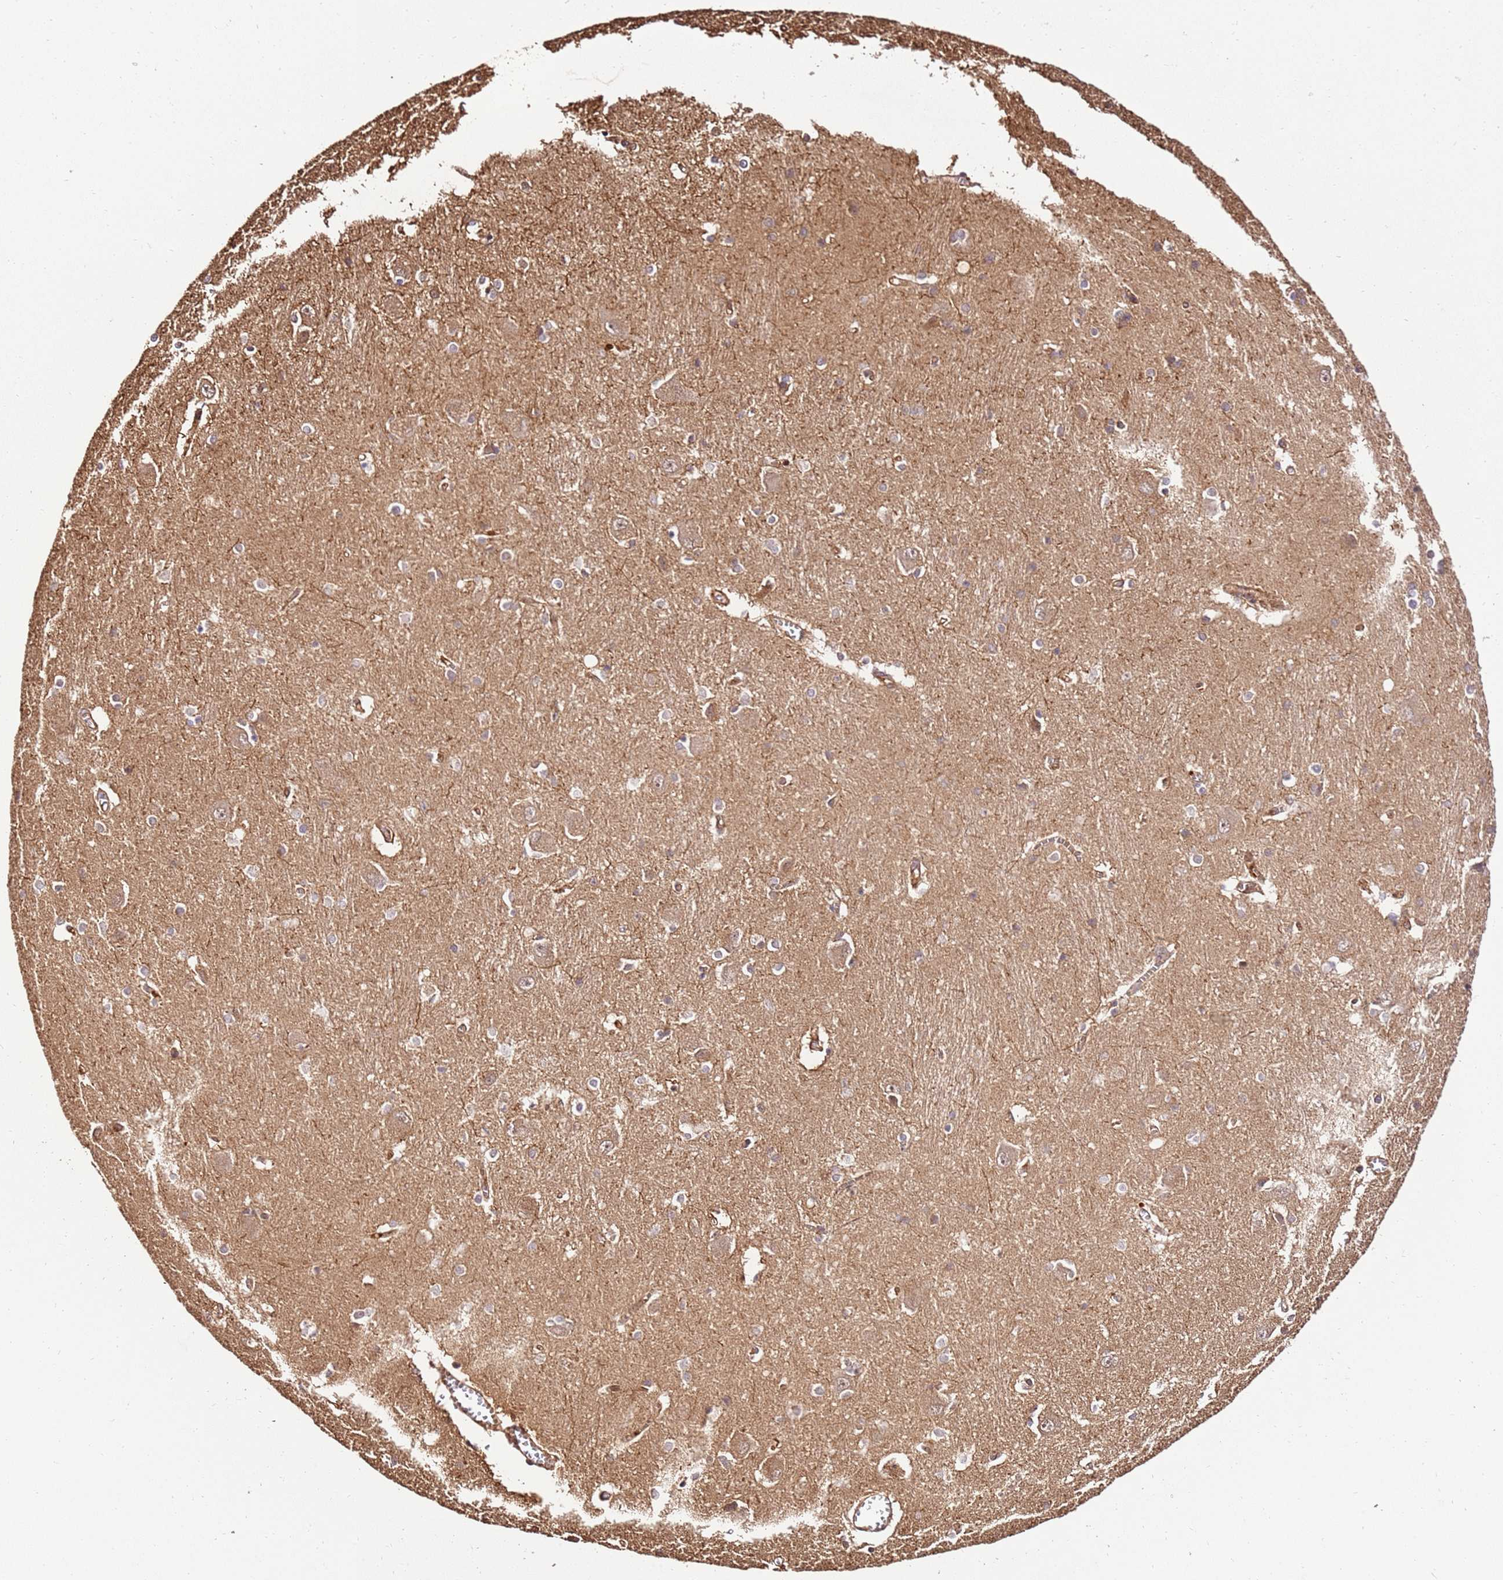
{"staining": {"intensity": "weak", "quantity": ">75%", "location": "cytoplasmic/membranous"}, "tissue": "caudate", "cell_type": "Glial cells", "image_type": "normal", "snomed": [{"axis": "morphology", "description": "Normal tissue, NOS"}, {"axis": "topography", "description": "Lateral ventricle wall"}], "caption": "Immunohistochemistry photomicrograph of unremarkable caudate: caudate stained using immunohistochemistry (IHC) reveals low levels of weak protein expression localized specifically in the cytoplasmic/membranous of glial cells, appearing as a cytoplasmic/membranous brown color.", "gene": "KATNAL2", "patient": {"sex": "male", "age": 37}}